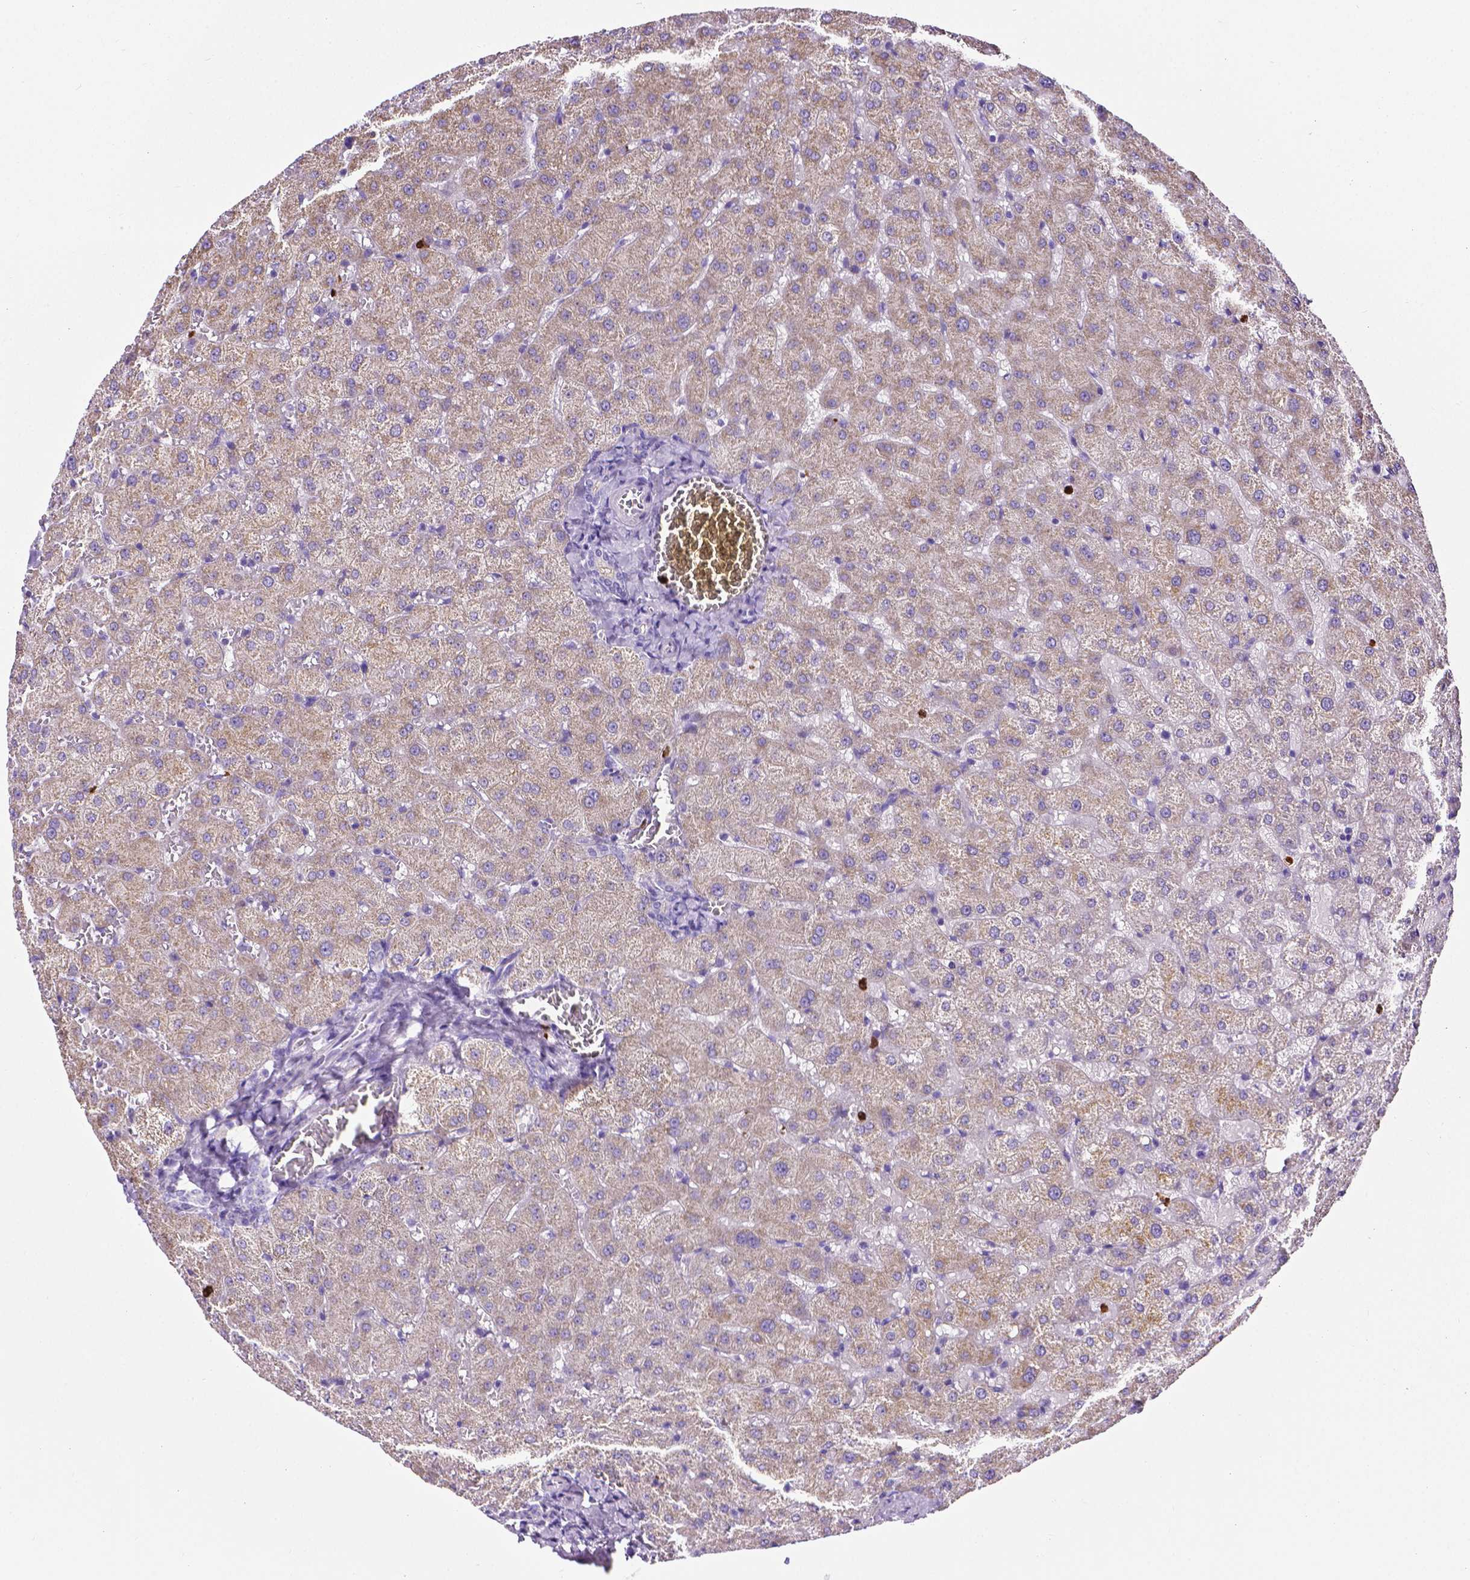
{"staining": {"intensity": "negative", "quantity": "none", "location": "none"}, "tissue": "liver", "cell_type": "Cholangiocytes", "image_type": "normal", "snomed": [{"axis": "morphology", "description": "Normal tissue, NOS"}, {"axis": "topography", "description": "Liver"}], "caption": "Immunohistochemistry (IHC) image of unremarkable liver stained for a protein (brown), which exhibits no staining in cholangiocytes.", "gene": "MMP9", "patient": {"sex": "female", "age": 50}}